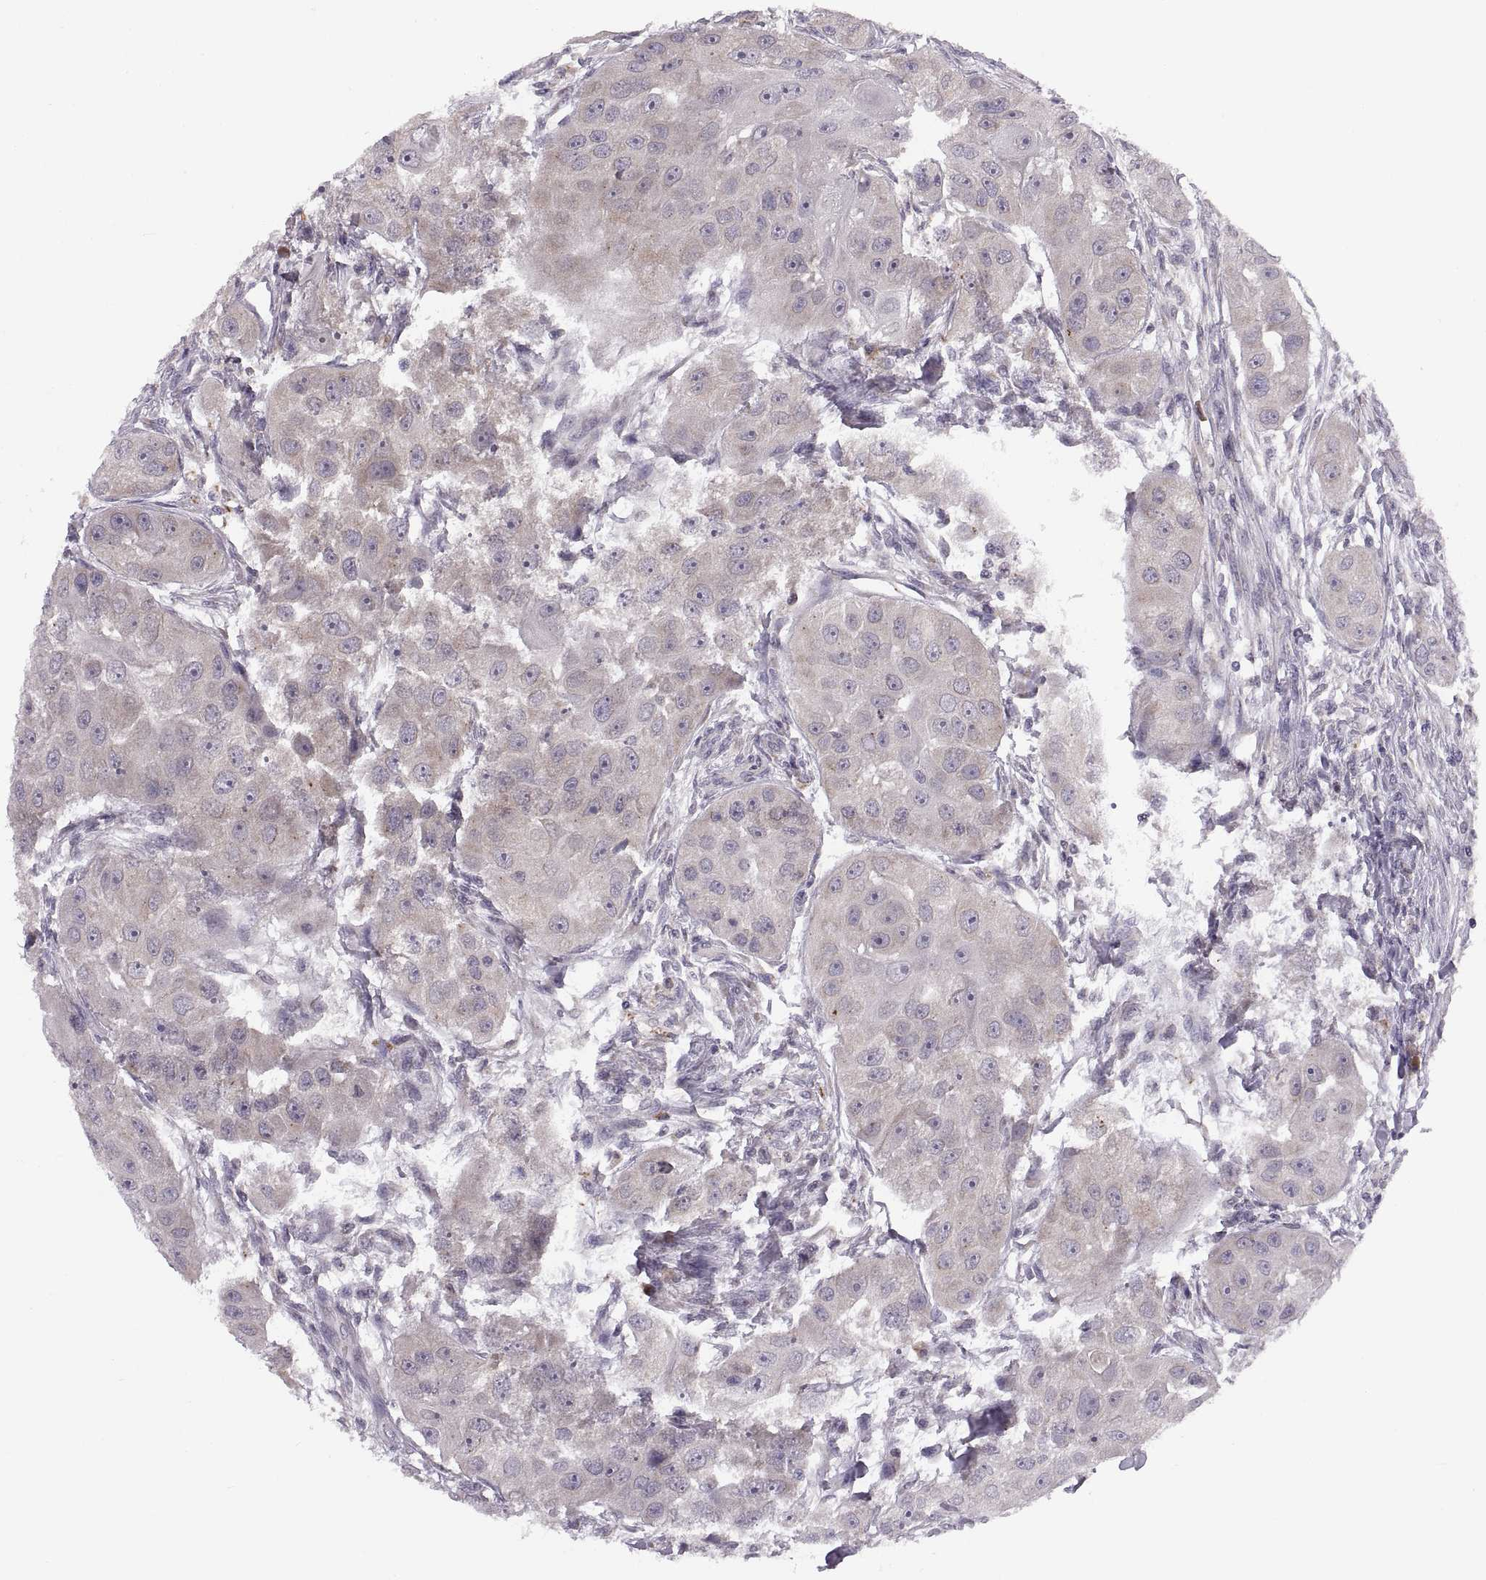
{"staining": {"intensity": "weak", "quantity": "25%-75%", "location": "cytoplasmic/membranous"}, "tissue": "head and neck cancer", "cell_type": "Tumor cells", "image_type": "cancer", "snomed": [{"axis": "morphology", "description": "Squamous cell carcinoma, NOS"}, {"axis": "topography", "description": "Head-Neck"}], "caption": "Head and neck squamous cell carcinoma stained for a protein (brown) shows weak cytoplasmic/membranous positive expression in about 25%-75% of tumor cells.", "gene": "ADH6", "patient": {"sex": "male", "age": 51}}